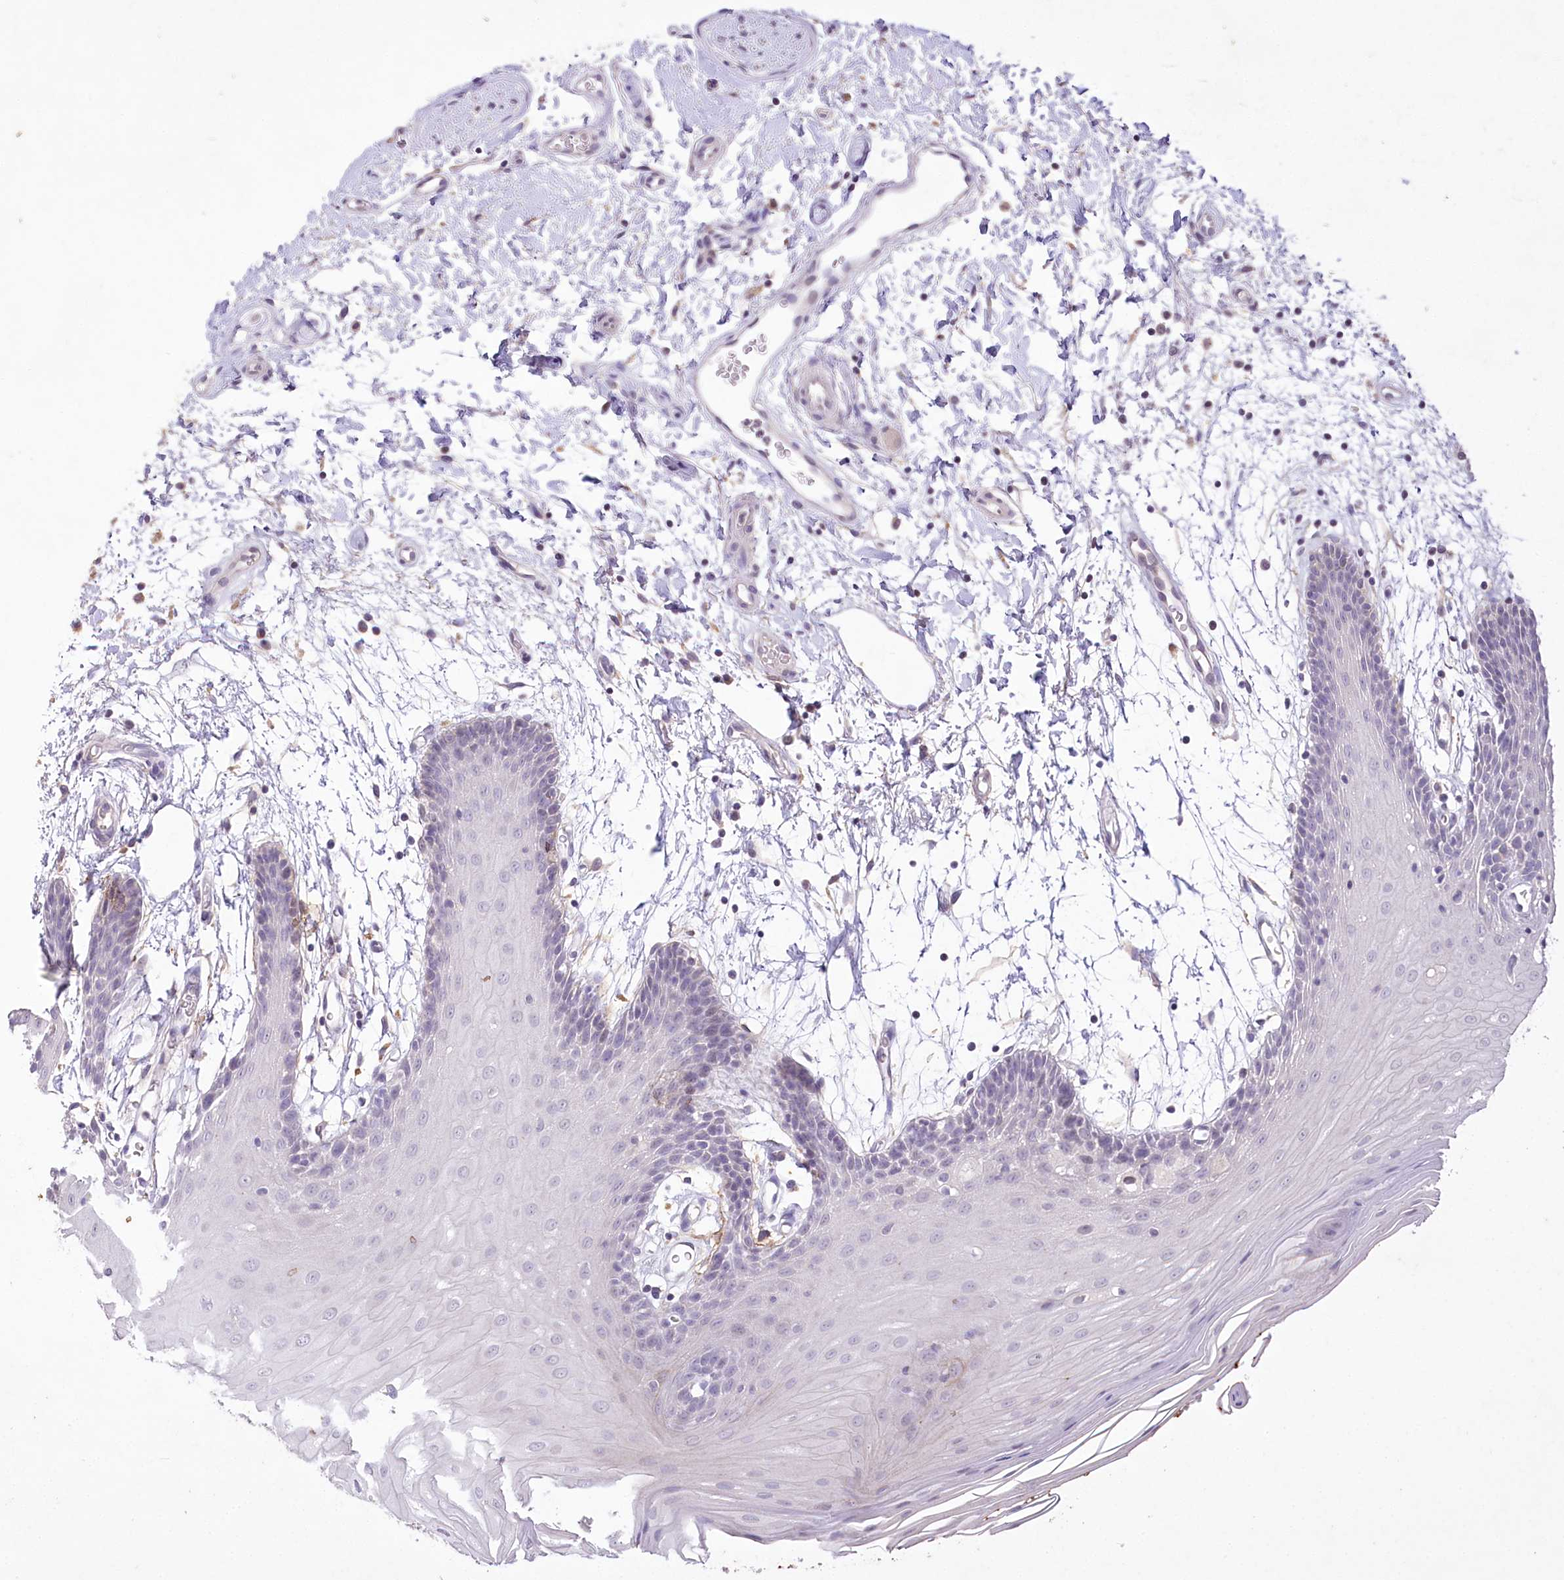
{"staining": {"intensity": "negative", "quantity": "none", "location": "none"}, "tissue": "oral mucosa", "cell_type": "Squamous epithelial cells", "image_type": "normal", "snomed": [{"axis": "morphology", "description": "Normal tissue, NOS"}, {"axis": "topography", "description": "Skeletal muscle"}, {"axis": "topography", "description": "Oral tissue"}, {"axis": "topography", "description": "Salivary gland"}, {"axis": "topography", "description": "Peripheral nerve tissue"}], "caption": "The immunohistochemistry (IHC) image has no significant expression in squamous epithelial cells of oral mucosa. The staining was performed using DAB to visualize the protein expression in brown, while the nuclei were stained in blue with hematoxylin (Magnification: 20x).", "gene": "ENPP1", "patient": {"sex": "male", "age": 54}}